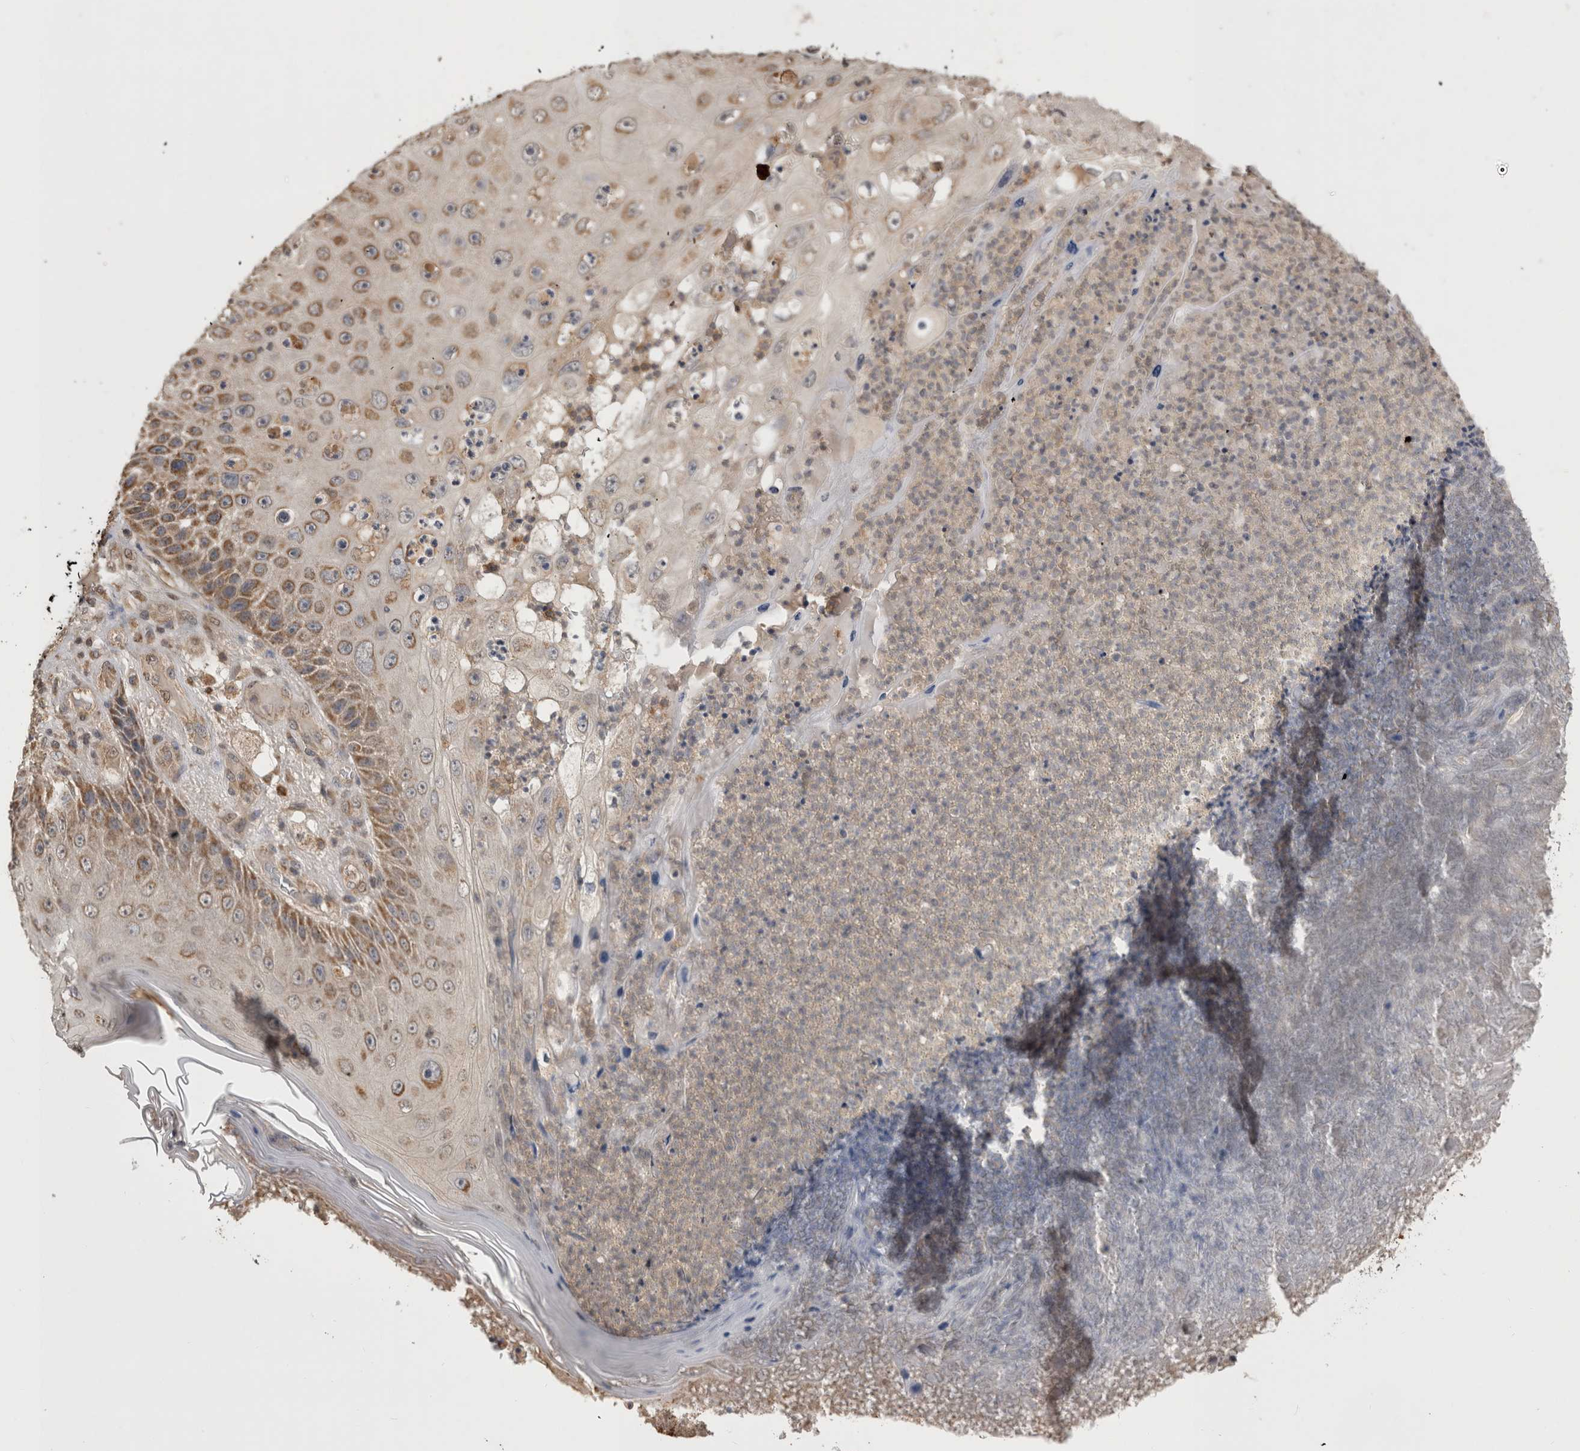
{"staining": {"intensity": "moderate", "quantity": ">75%", "location": "cytoplasmic/membranous"}, "tissue": "skin cancer", "cell_type": "Tumor cells", "image_type": "cancer", "snomed": [{"axis": "morphology", "description": "Squamous cell carcinoma, NOS"}, {"axis": "topography", "description": "Skin"}], "caption": "Human skin cancer (squamous cell carcinoma) stained with a protein marker shows moderate staining in tumor cells.", "gene": "PREP", "patient": {"sex": "female", "age": 88}}